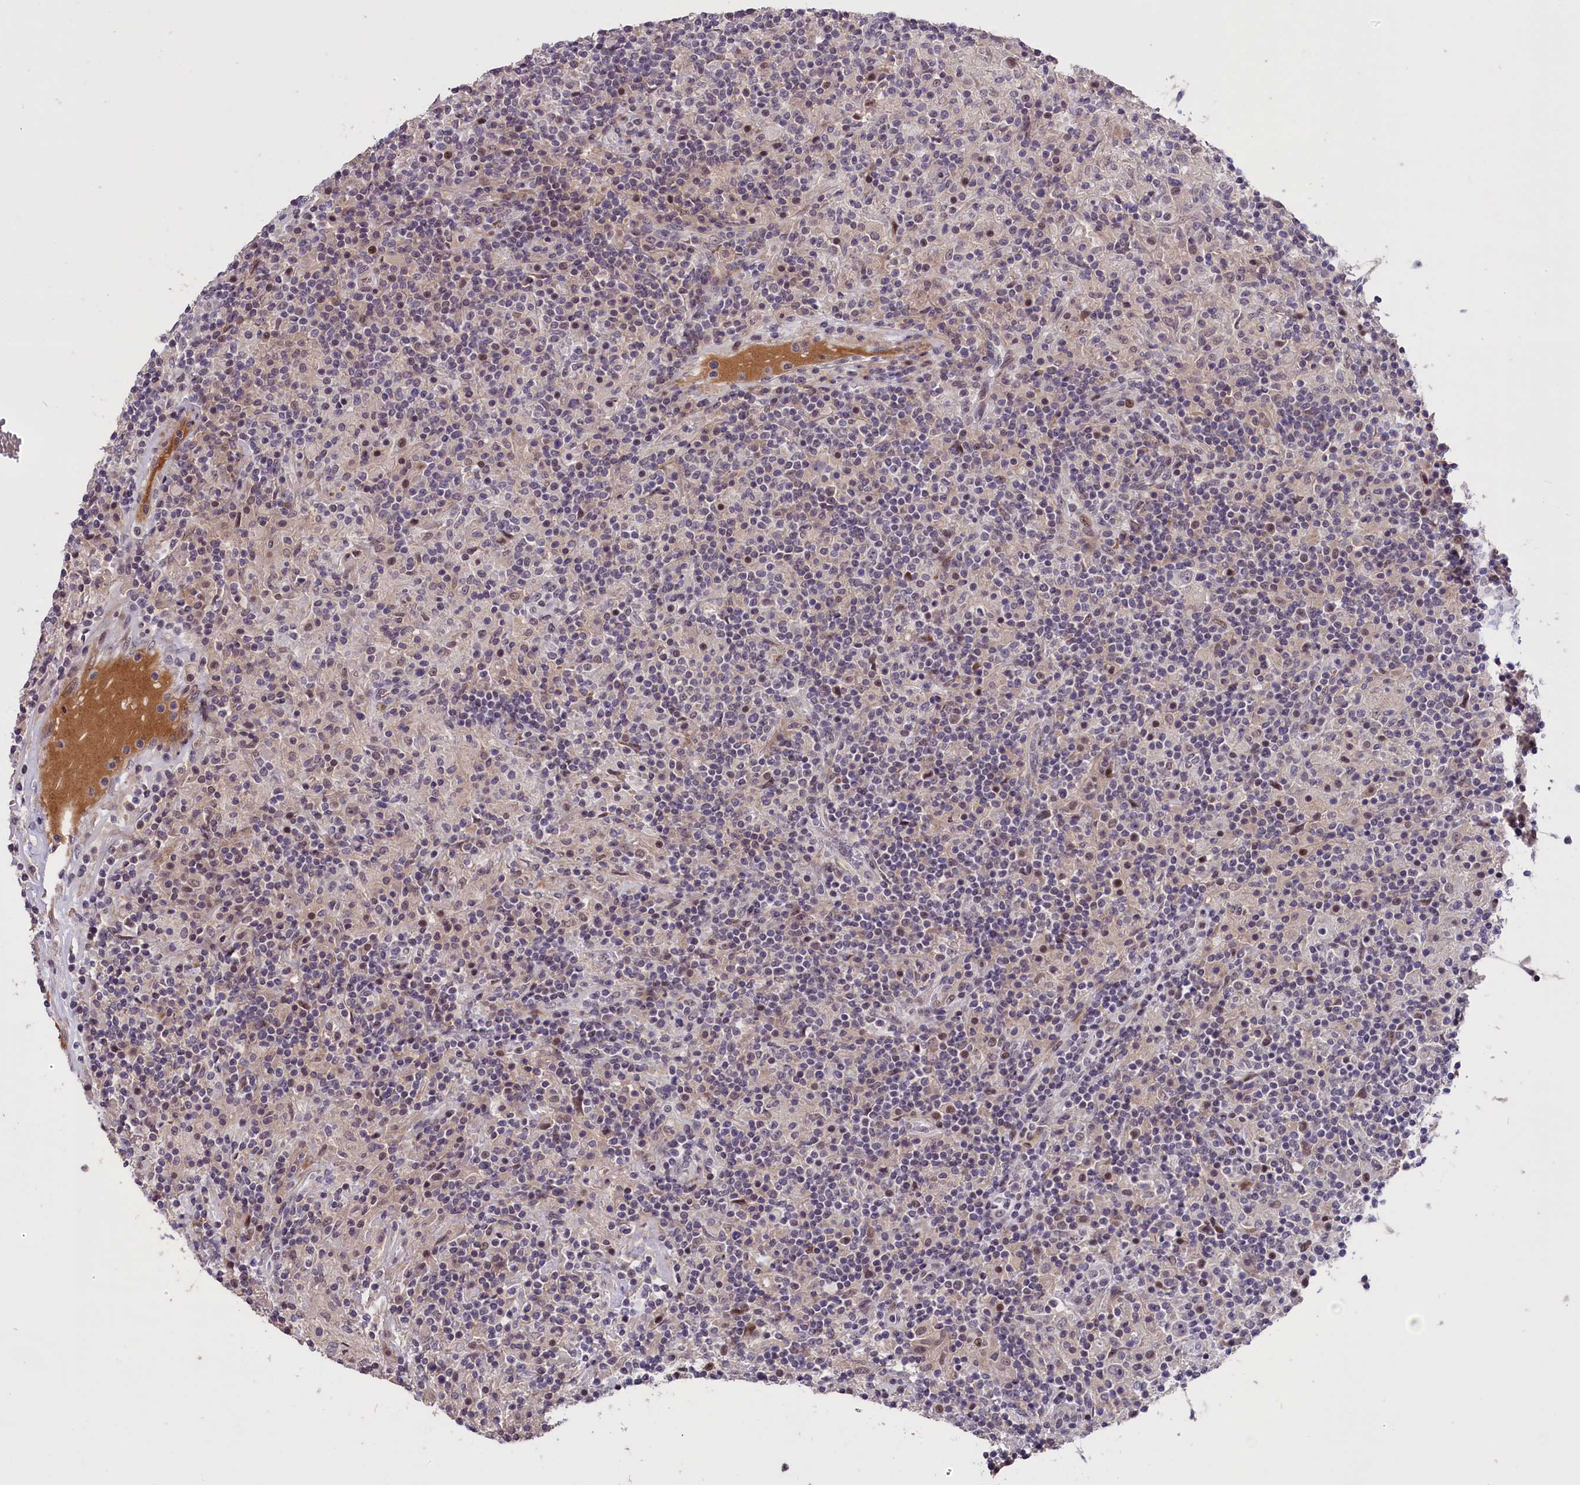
{"staining": {"intensity": "negative", "quantity": "none", "location": "none"}, "tissue": "lymphoma", "cell_type": "Tumor cells", "image_type": "cancer", "snomed": [{"axis": "morphology", "description": "Hodgkin's disease, NOS"}, {"axis": "topography", "description": "Lymph node"}], "caption": "The histopathology image displays no significant positivity in tumor cells of lymphoma.", "gene": "ENHO", "patient": {"sex": "male", "age": 70}}